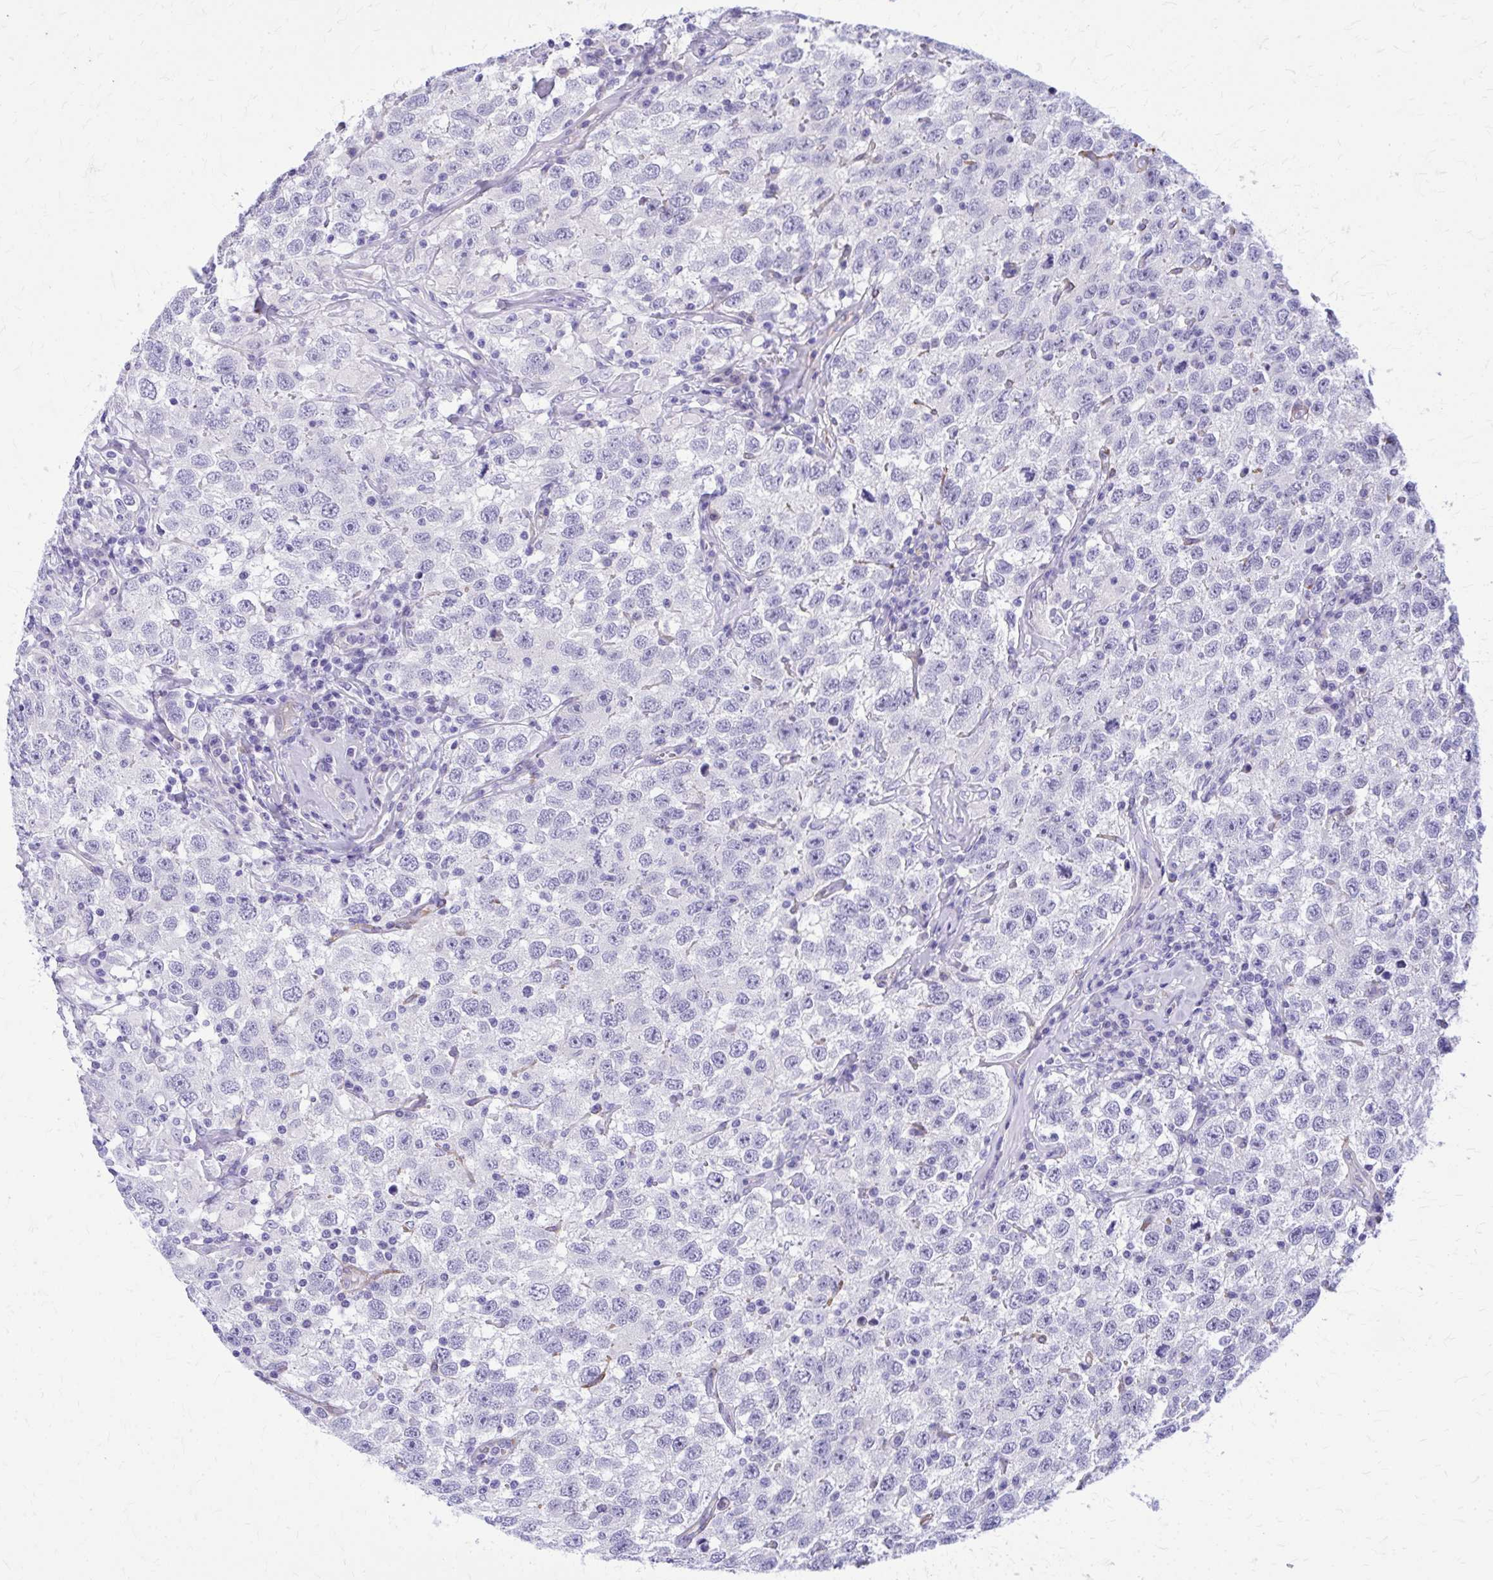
{"staining": {"intensity": "negative", "quantity": "none", "location": "none"}, "tissue": "testis cancer", "cell_type": "Tumor cells", "image_type": "cancer", "snomed": [{"axis": "morphology", "description": "Seminoma, NOS"}, {"axis": "topography", "description": "Testis"}], "caption": "Tumor cells are negative for brown protein staining in seminoma (testis).", "gene": "EPB41L1", "patient": {"sex": "male", "age": 41}}